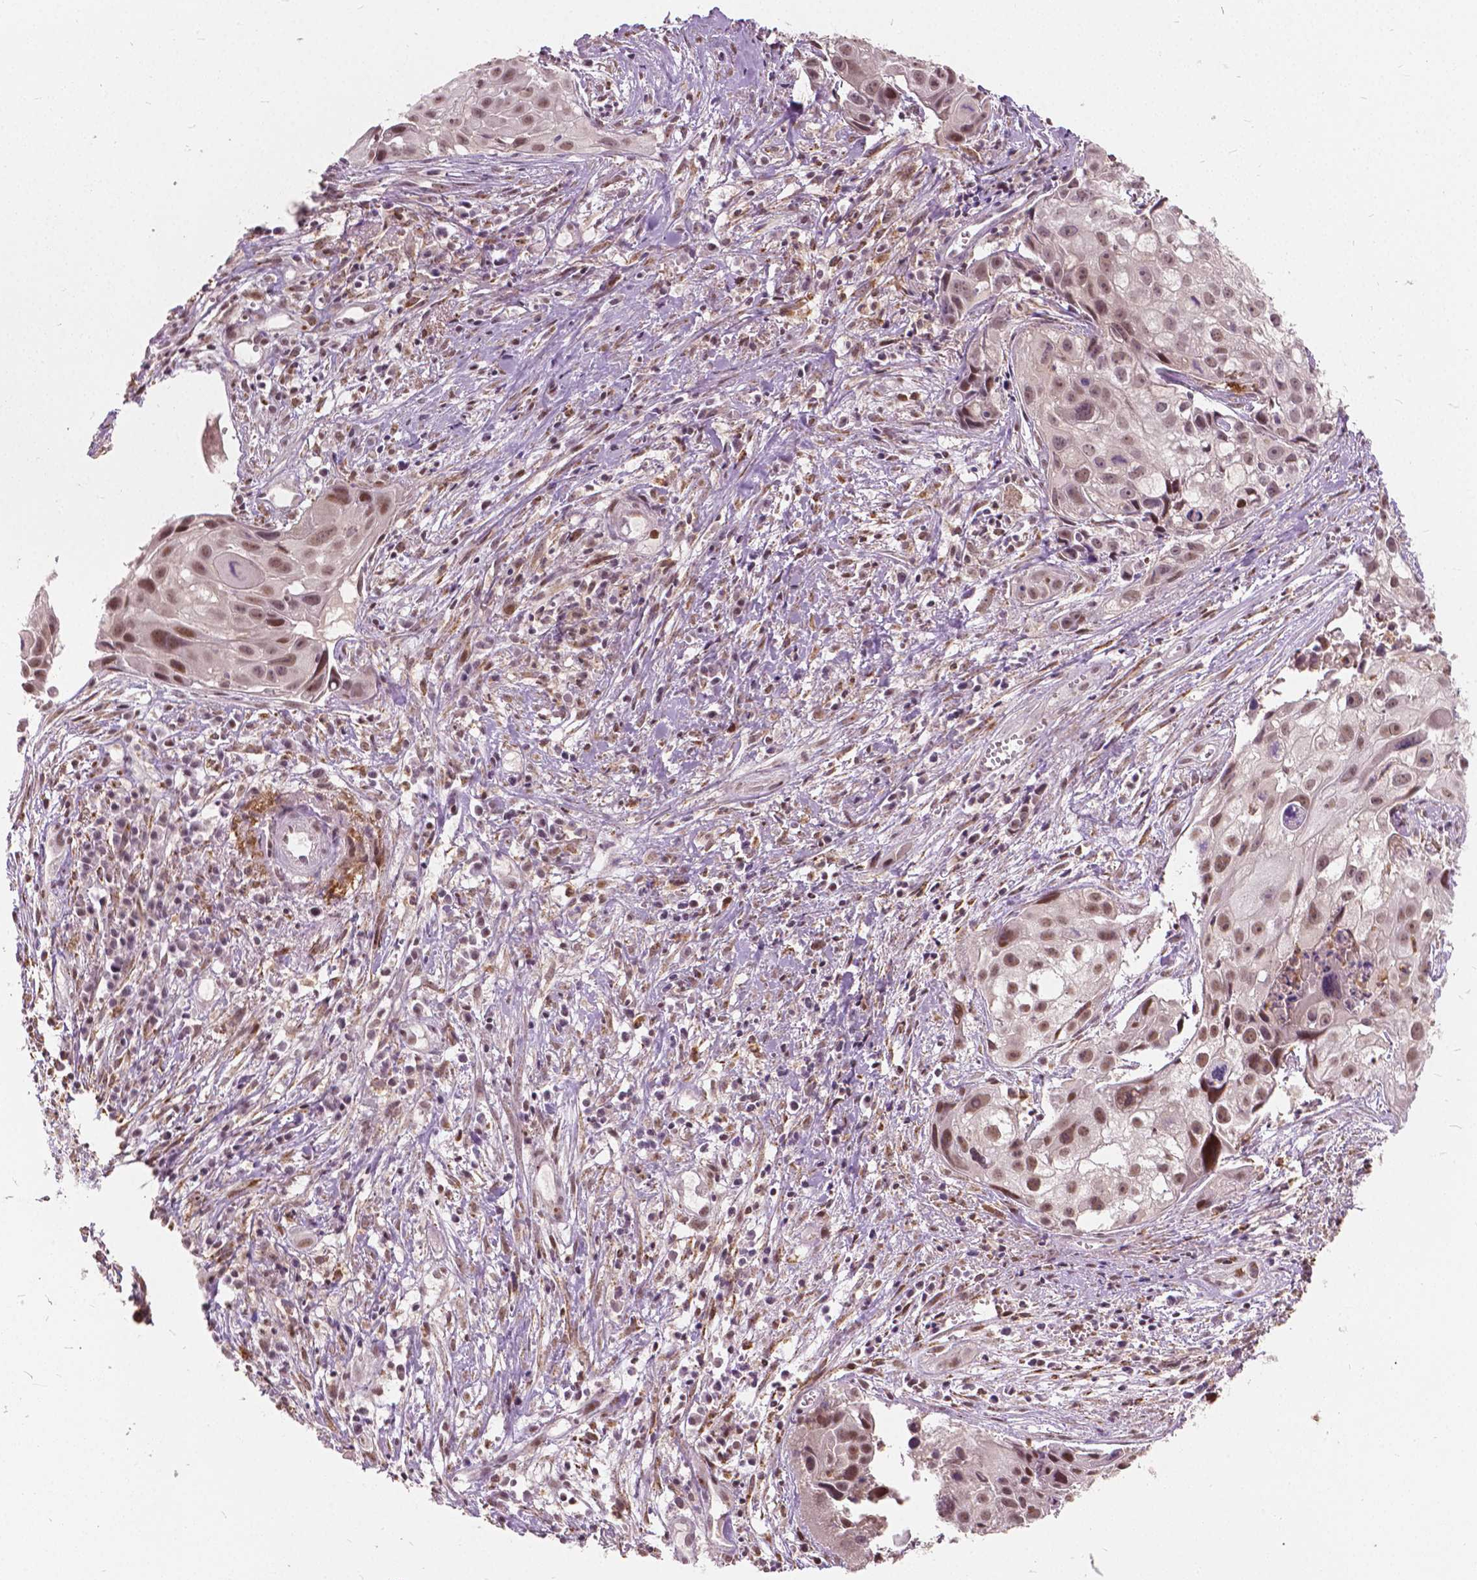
{"staining": {"intensity": "moderate", "quantity": ">75%", "location": "nuclear"}, "tissue": "cervical cancer", "cell_type": "Tumor cells", "image_type": "cancer", "snomed": [{"axis": "morphology", "description": "Squamous cell carcinoma, NOS"}, {"axis": "topography", "description": "Cervix"}], "caption": "Cervical cancer was stained to show a protein in brown. There is medium levels of moderate nuclear staining in about >75% of tumor cells.", "gene": "DLX6", "patient": {"sex": "female", "age": 53}}